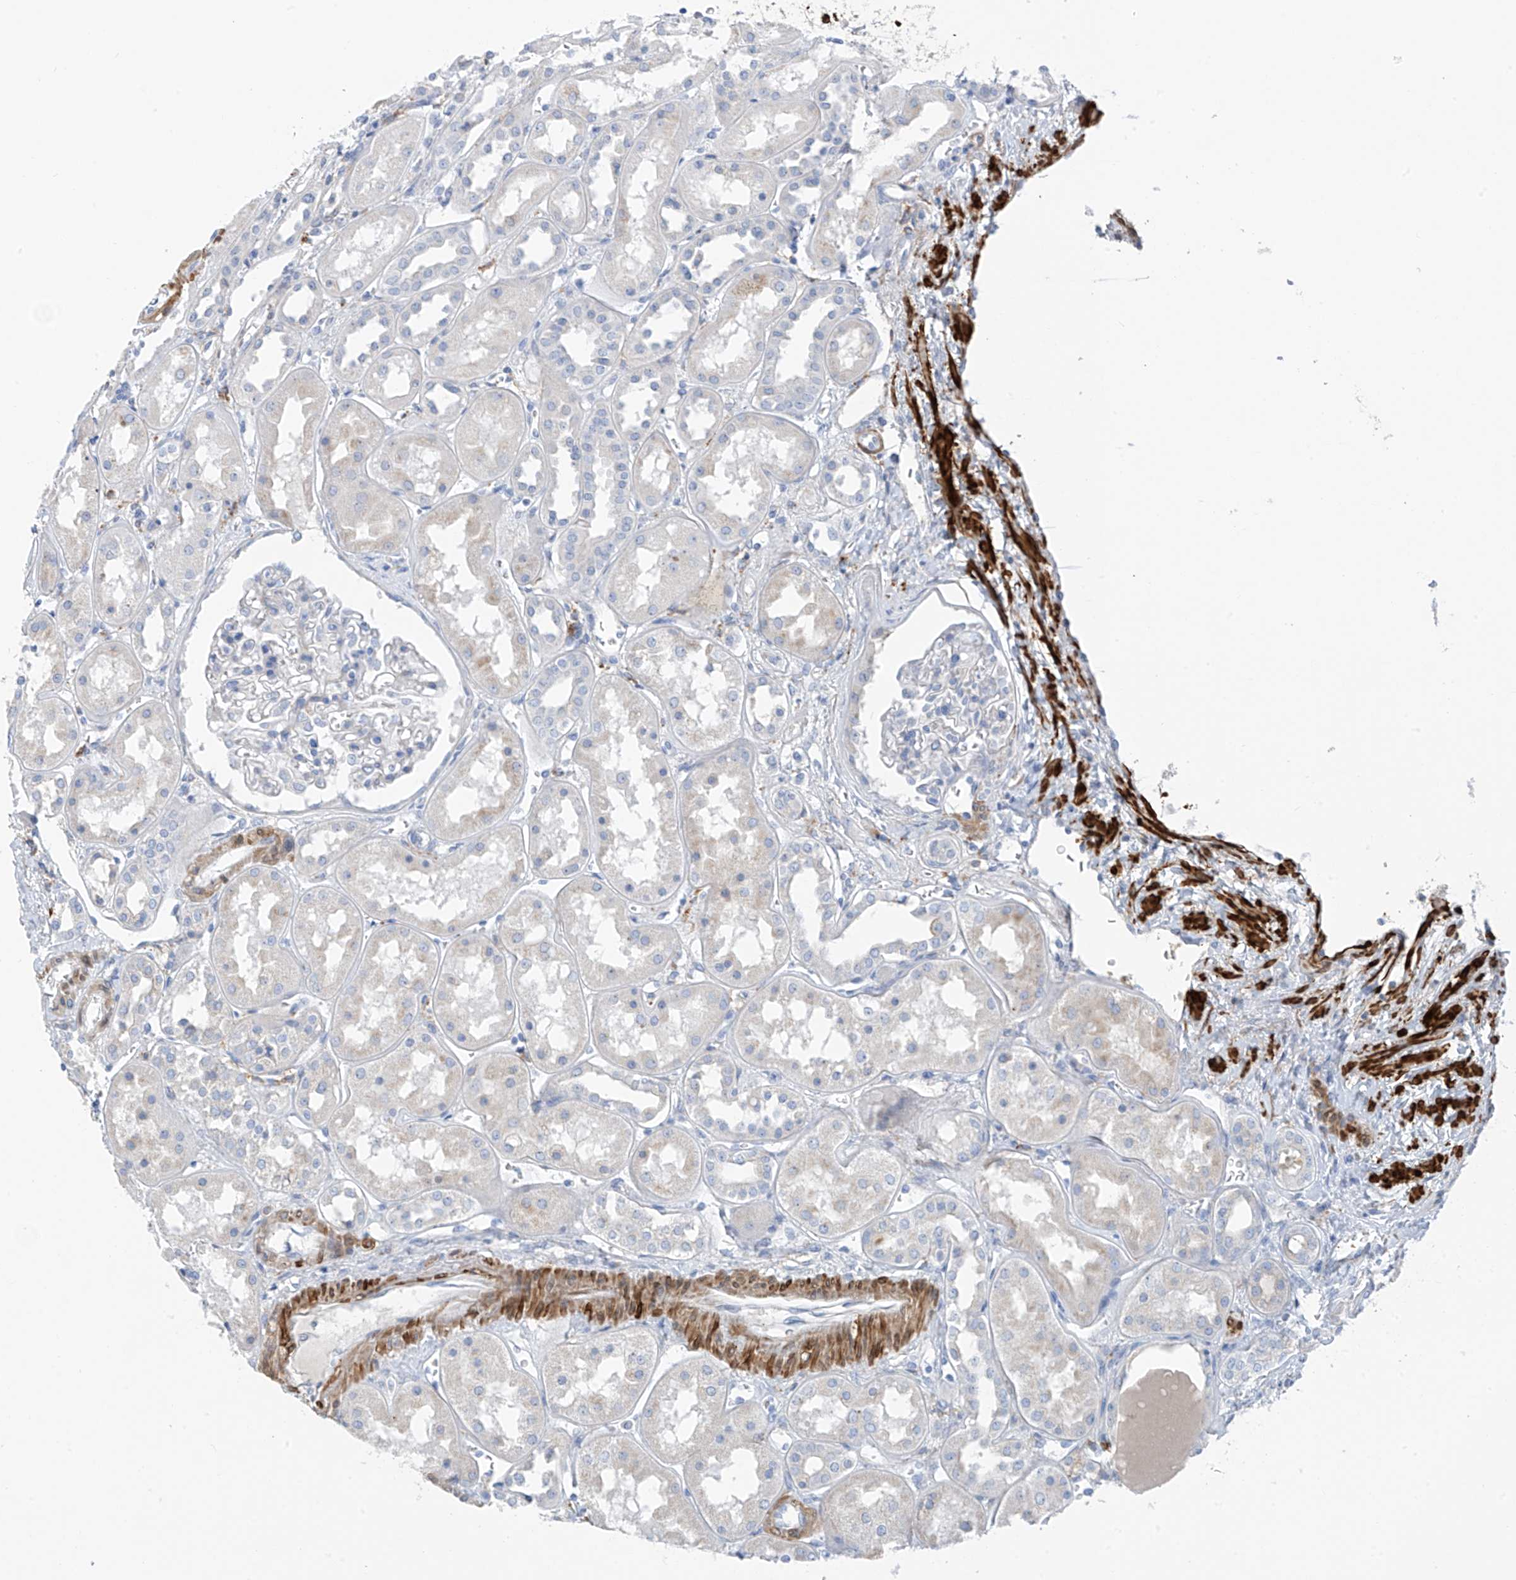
{"staining": {"intensity": "negative", "quantity": "none", "location": "none"}, "tissue": "kidney", "cell_type": "Cells in glomeruli", "image_type": "normal", "snomed": [{"axis": "morphology", "description": "Normal tissue, NOS"}, {"axis": "topography", "description": "Kidney"}], "caption": "DAB immunohistochemical staining of unremarkable kidney reveals no significant positivity in cells in glomeruli. (Immunohistochemistry (ihc), brightfield microscopy, high magnification).", "gene": "GLMP", "patient": {"sex": "male", "age": 70}}